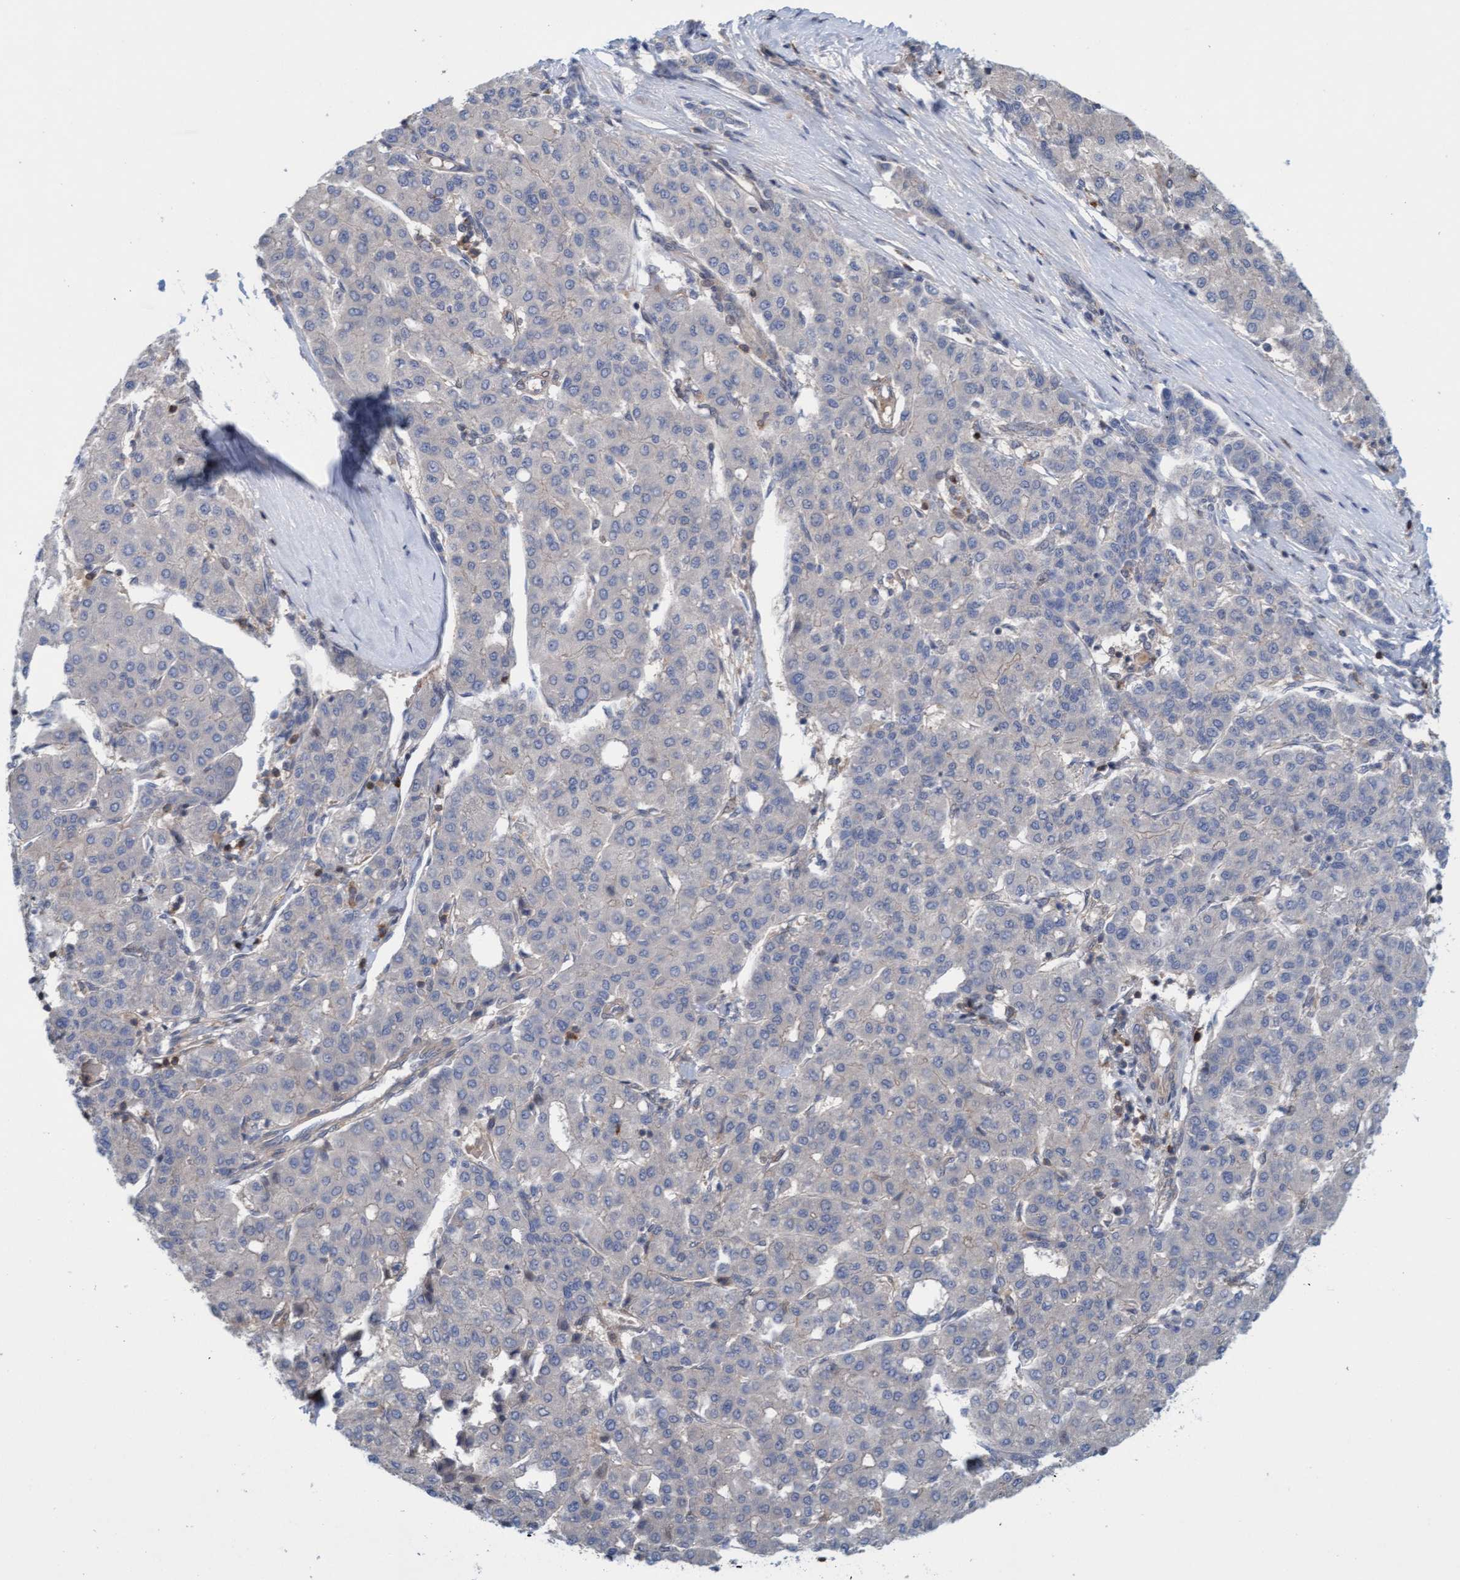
{"staining": {"intensity": "negative", "quantity": "none", "location": "none"}, "tissue": "liver cancer", "cell_type": "Tumor cells", "image_type": "cancer", "snomed": [{"axis": "morphology", "description": "Carcinoma, Hepatocellular, NOS"}, {"axis": "topography", "description": "Liver"}], "caption": "IHC of liver cancer exhibits no staining in tumor cells. (DAB immunohistochemistry (IHC) visualized using brightfield microscopy, high magnification).", "gene": "KLHL25", "patient": {"sex": "male", "age": 65}}